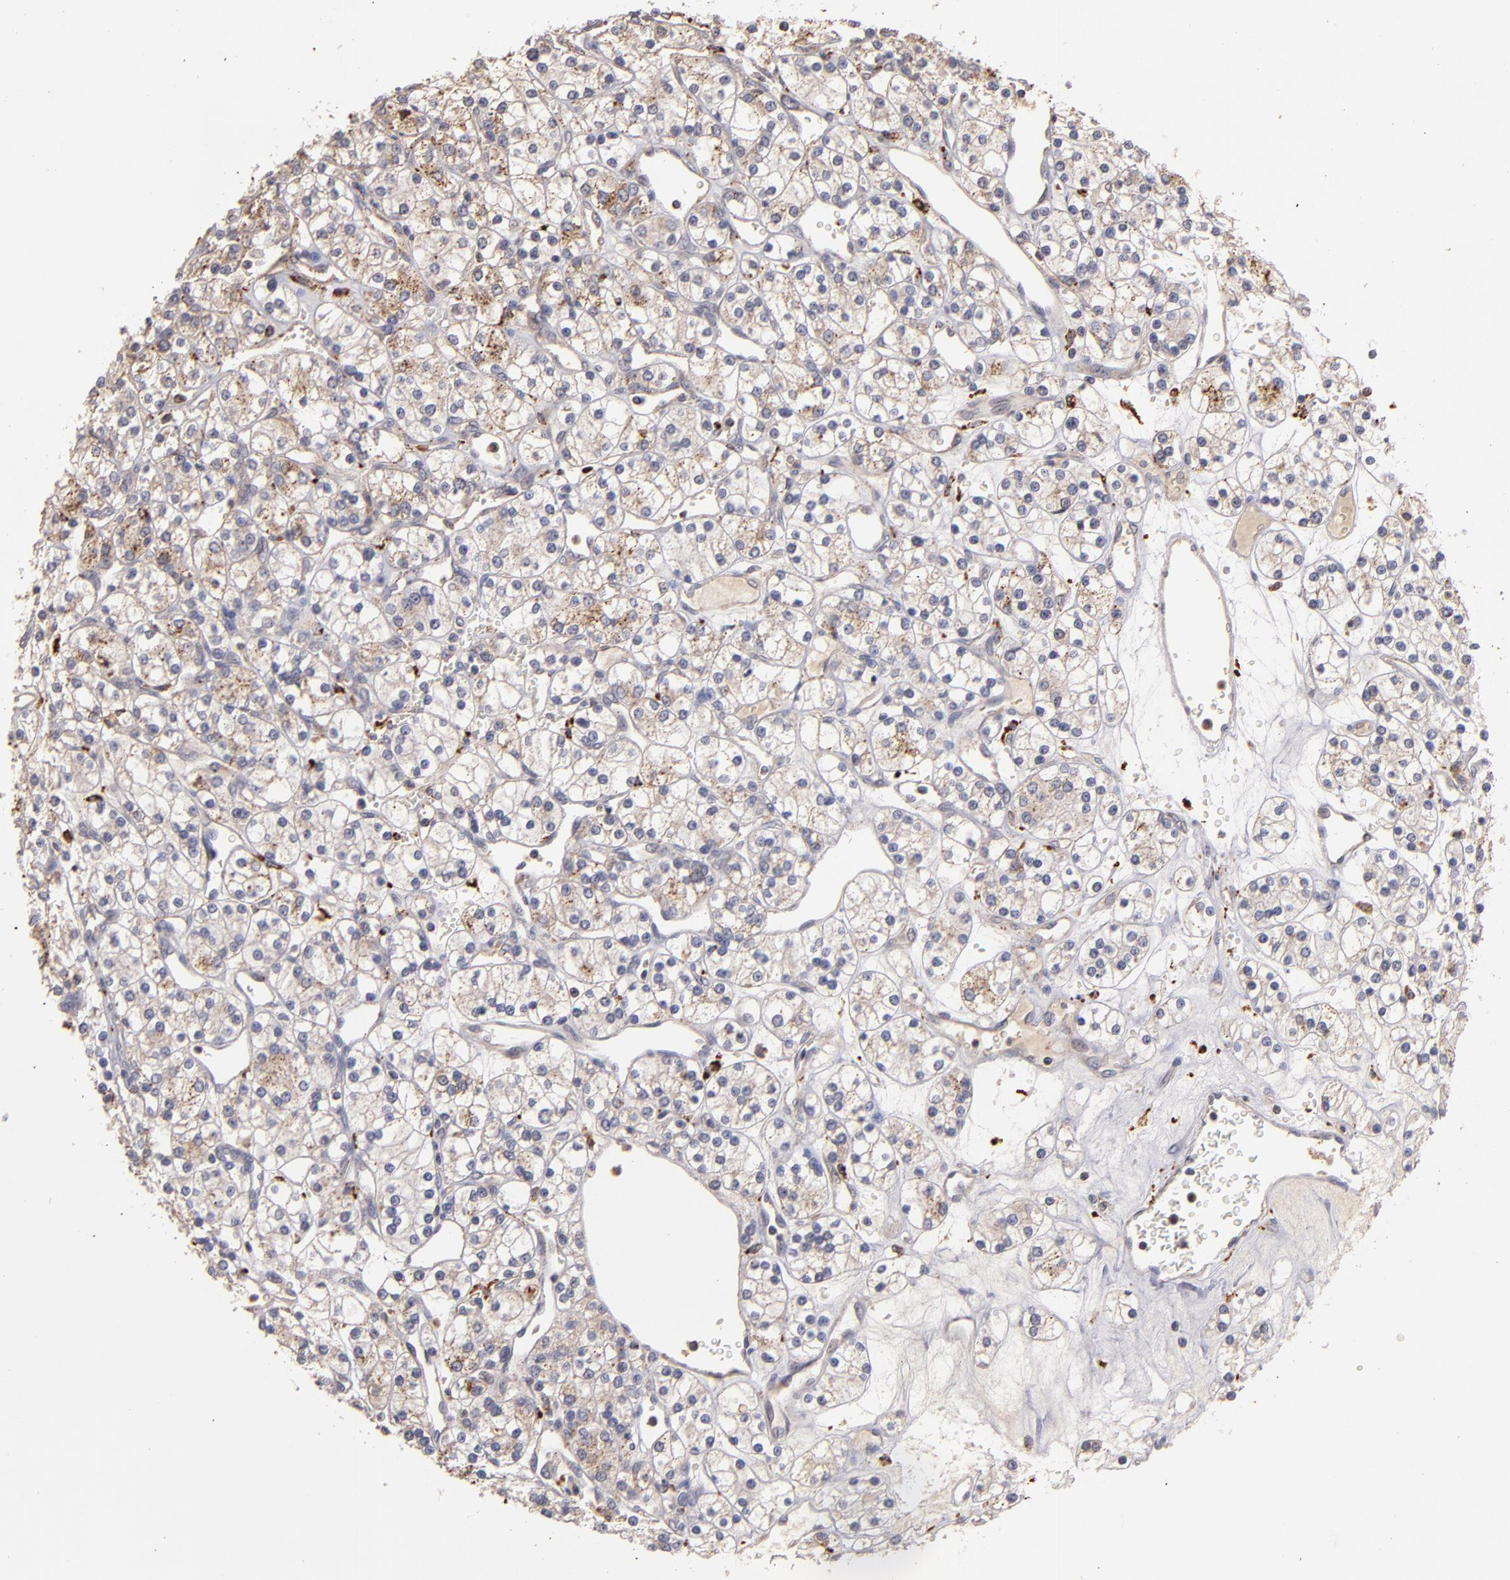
{"staining": {"intensity": "weak", "quantity": ">75%", "location": "cytoplasmic/membranous"}, "tissue": "renal cancer", "cell_type": "Tumor cells", "image_type": "cancer", "snomed": [{"axis": "morphology", "description": "Adenocarcinoma, NOS"}, {"axis": "topography", "description": "Kidney"}], "caption": "Approximately >75% of tumor cells in human renal cancer (adenocarcinoma) display weak cytoplasmic/membranous protein expression as visualized by brown immunohistochemical staining.", "gene": "TRAF1", "patient": {"sex": "female", "age": 62}}